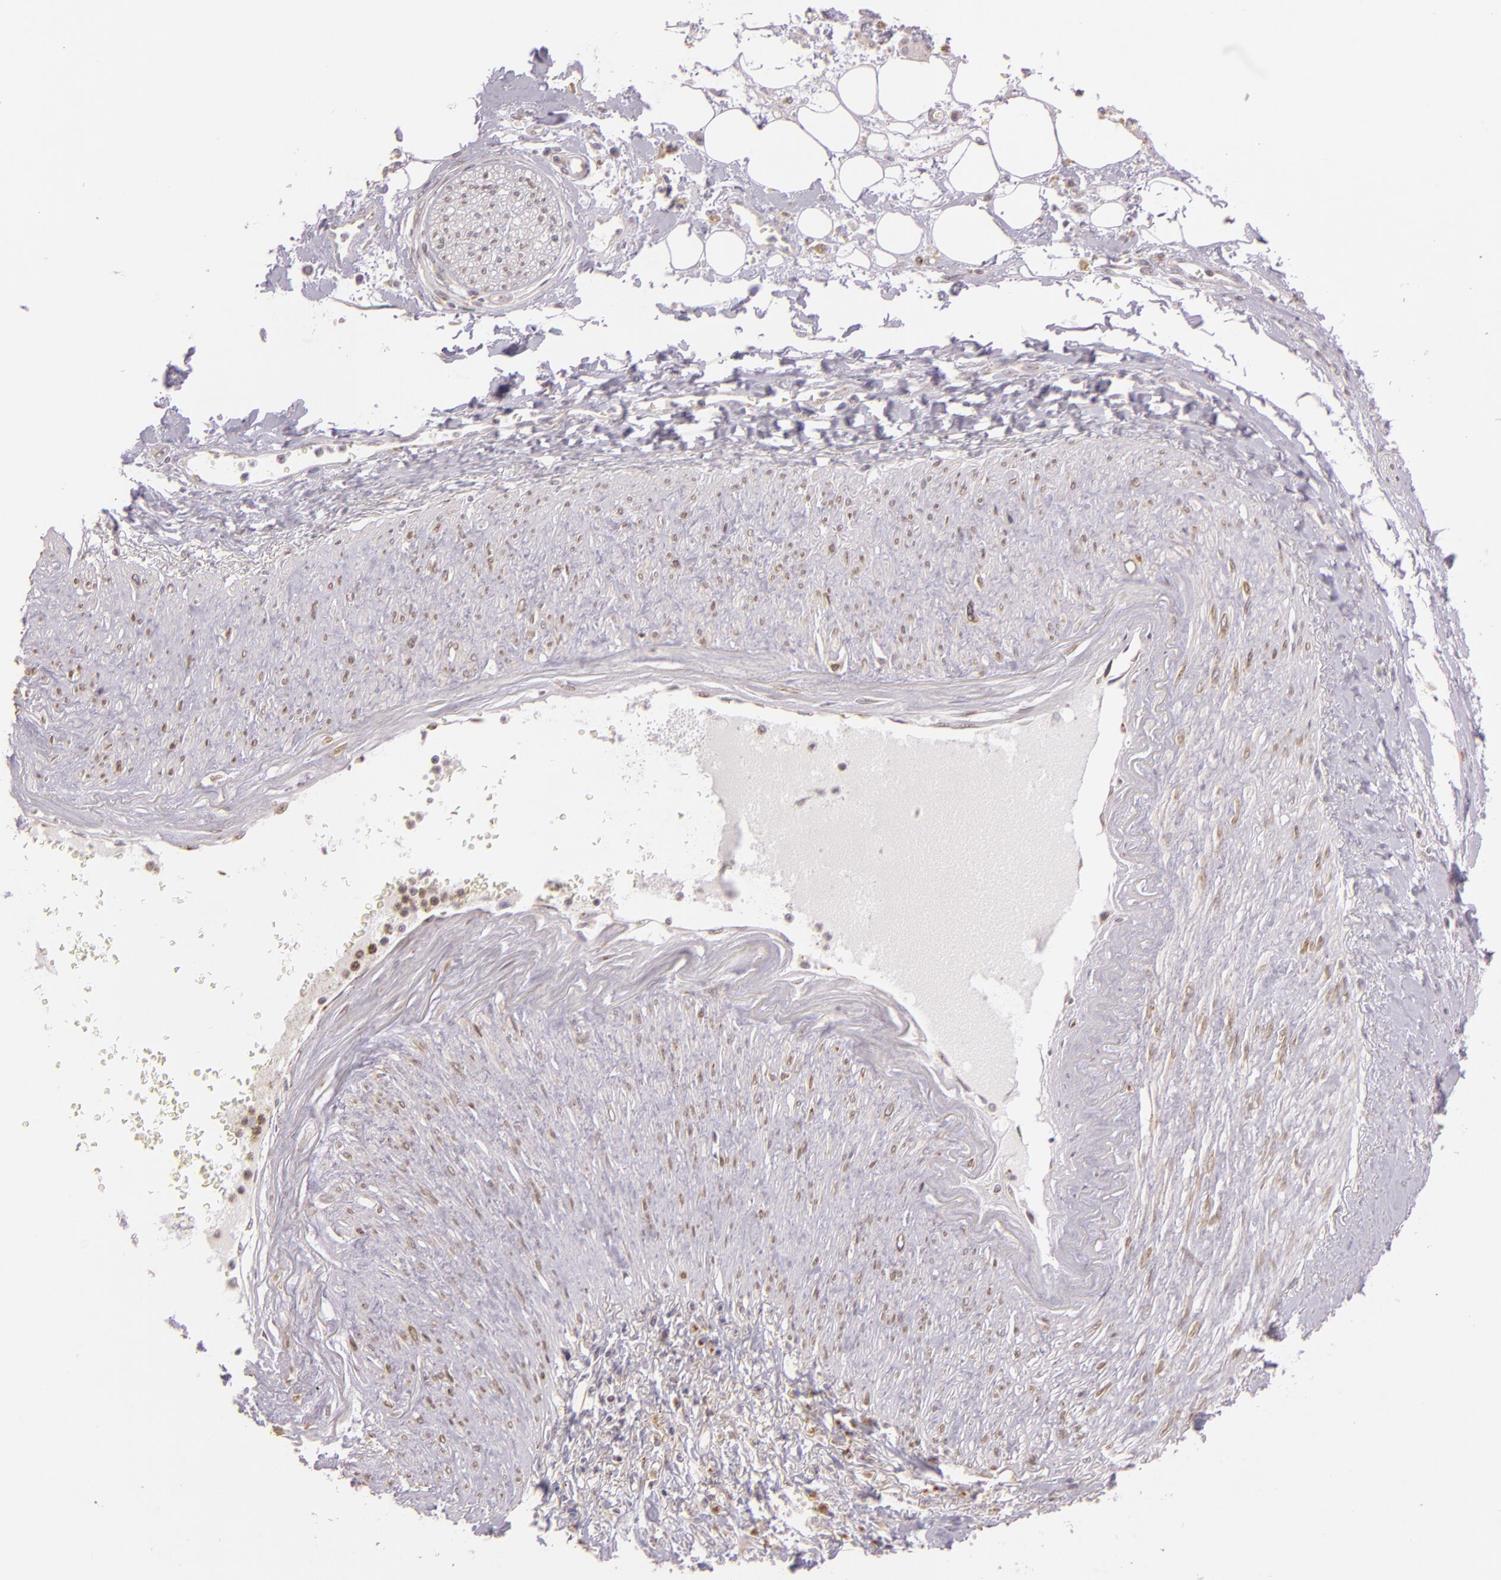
{"staining": {"intensity": "weak", "quantity": ">75%", "location": "cytoplasmic/membranous"}, "tissue": "pancreatic cancer", "cell_type": "Tumor cells", "image_type": "cancer", "snomed": [{"axis": "morphology", "description": "Adenocarcinoma, NOS"}, {"axis": "topography", "description": "Pancreas"}], "caption": "Brown immunohistochemical staining in human adenocarcinoma (pancreatic) demonstrates weak cytoplasmic/membranous expression in about >75% of tumor cells. (DAB (3,3'-diaminobenzidine) = brown stain, brightfield microscopy at high magnification).", "gene": "LGMN", "patient": {"sex": "female", "age": 70}}